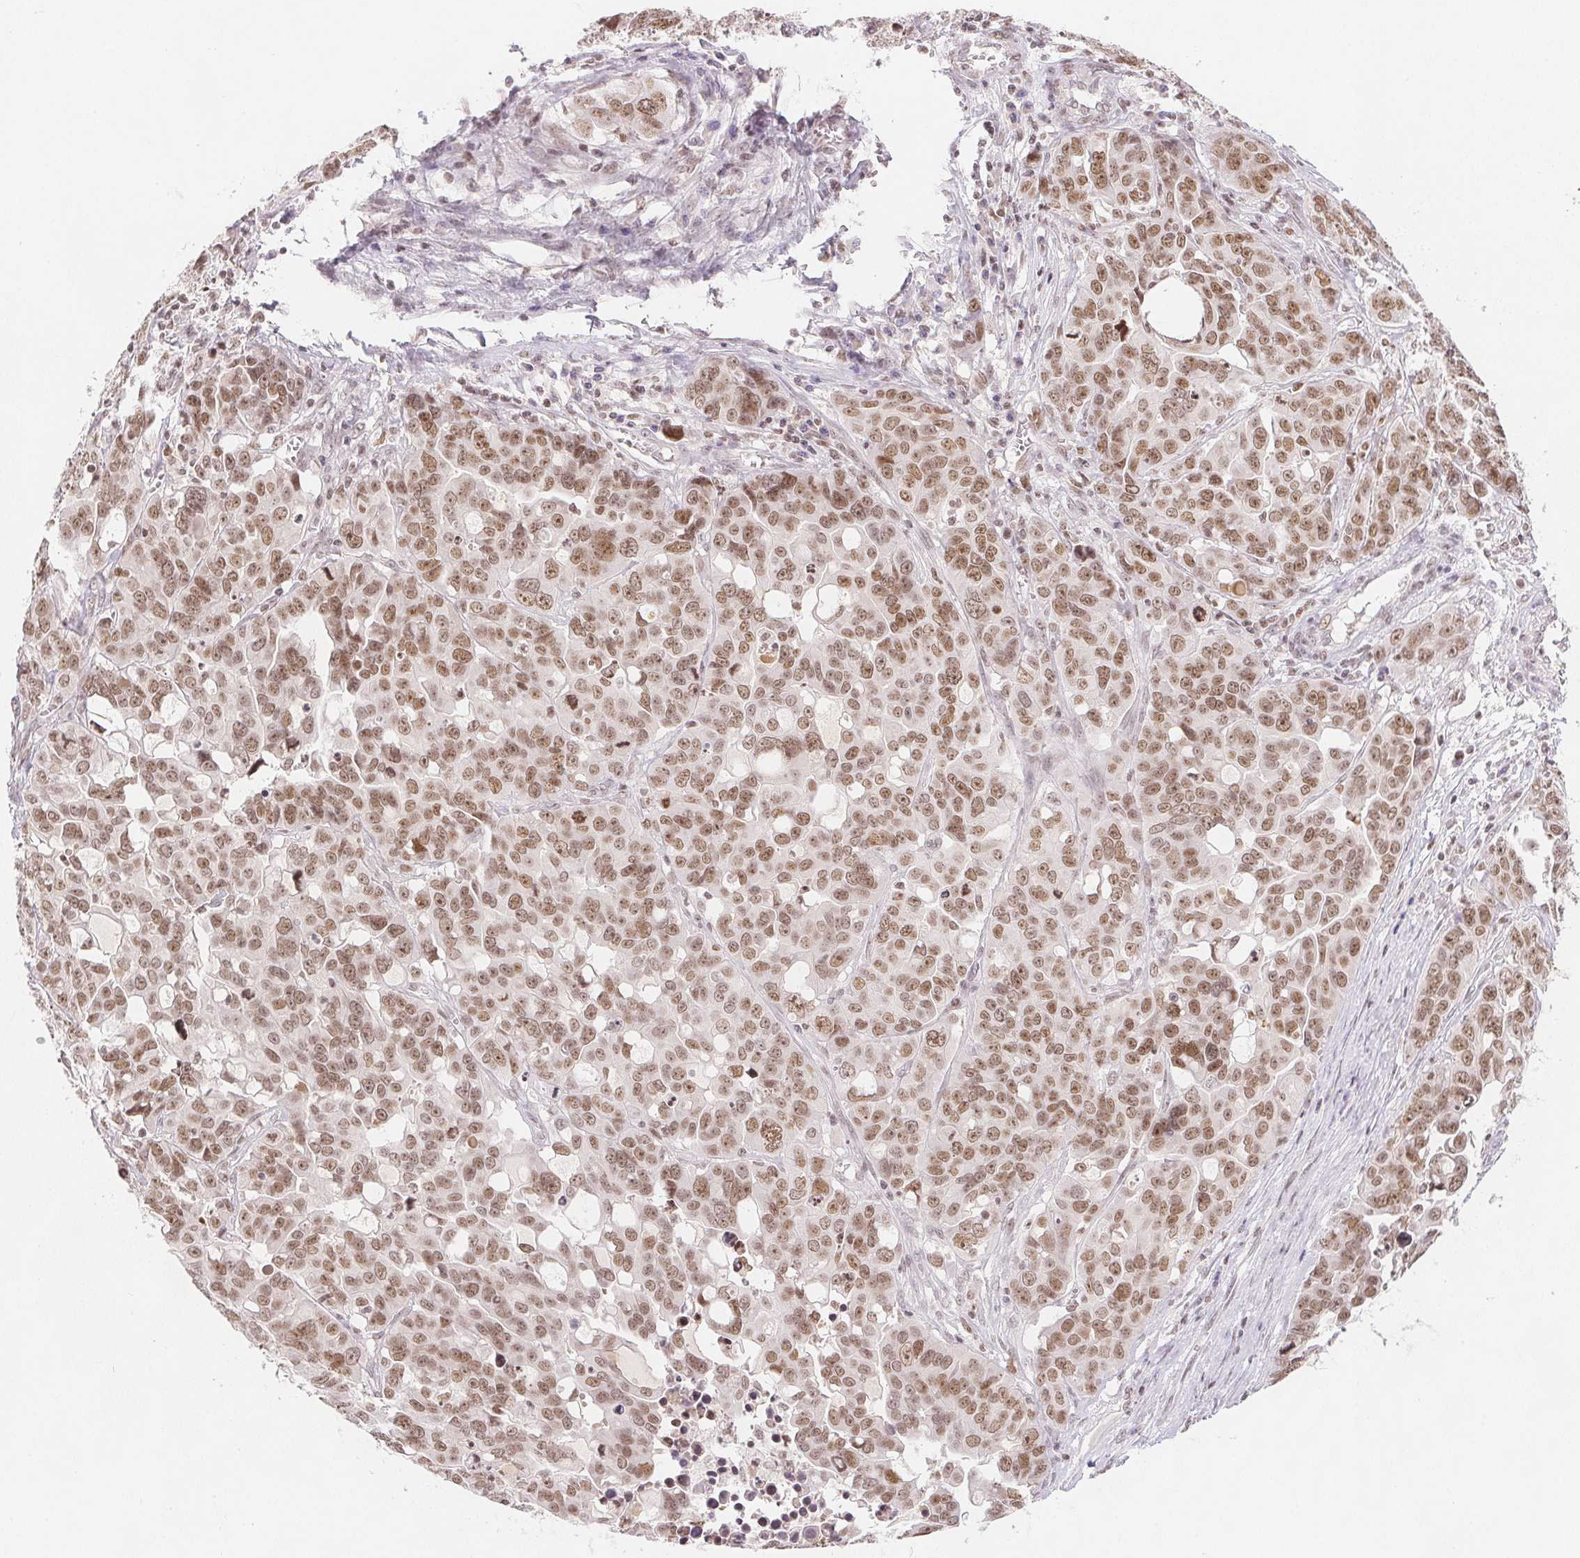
{"staining": {"intensity": "moderate", "quantity": ">75%", "location": "nuclear"}, "tissue": "ovarian cancer", "cell_type": "Tumor cells", "image_type": "cancer", "snomed": [{"axis": "morphology", "description": "Carcinoma, endometroid"}, {"axis": "topography", "description": "Ovary"}], "caption": "About >75% of tumor cells in human ovarian cancer reveal moderate nuclear protein expression as visualized by brown immunohistochemical staining.", "gene": "DEK", "patient": {"sex": "female", "age": 78}}